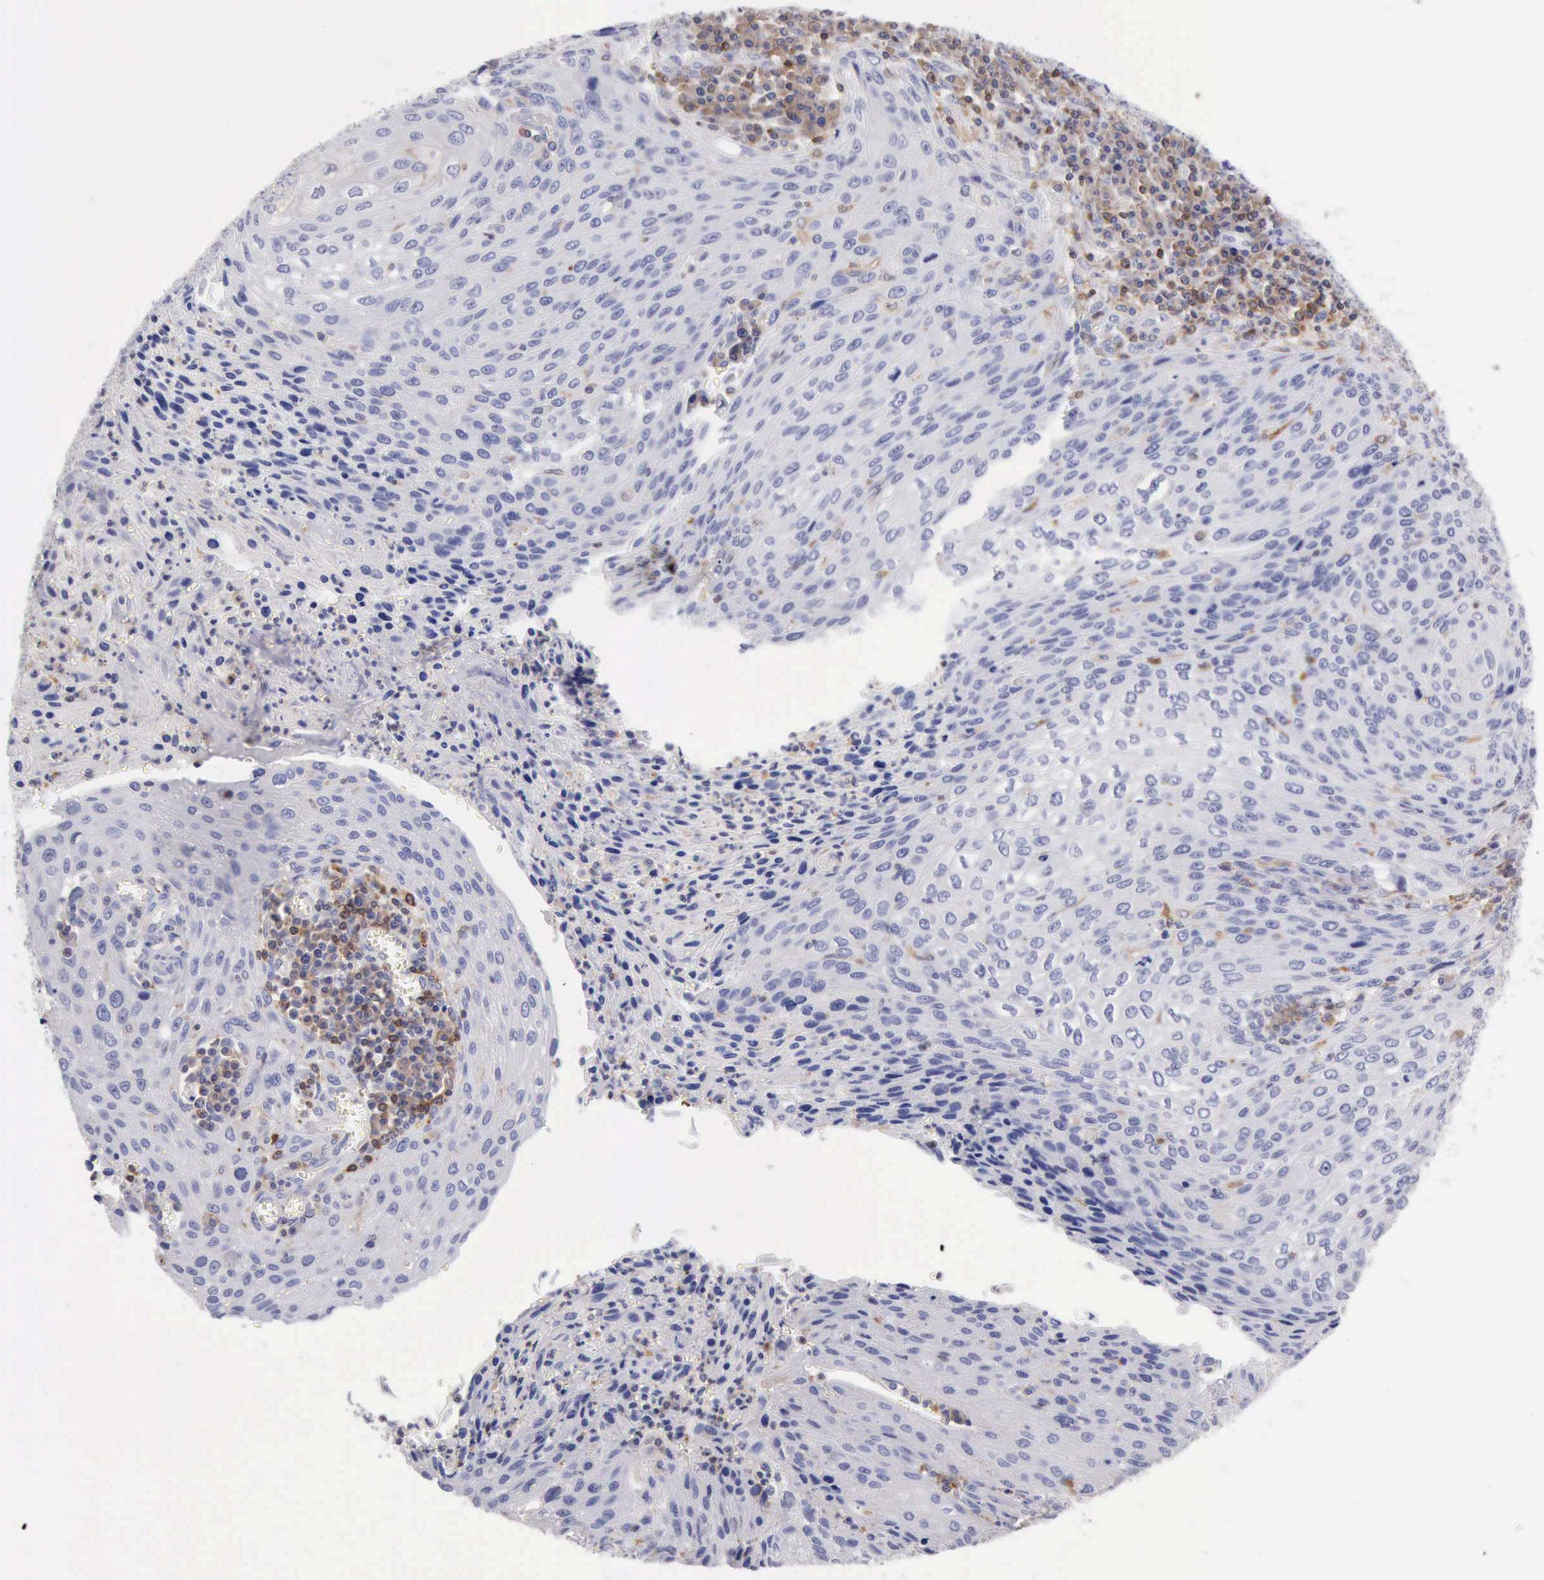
{"staining": {"intensity": "negative", "quantity": "none", "location": "none"}, "tissue": "cervical cancer", "cell_type": "Tumor cells", "image_type": "cancer", "snomed": [{"axis": "morphology", "description": "Squamous cell carcinoma, NOS"}, {"axis": "topography", "description": "Cervix"}], "caption": "Cervical cancer (squamous cell carcinoma) was stained to show a protein in brown. There is no significant expression in tumor cells.", "gene": "SASH3", "patient": {"sex": "female", "age": 32}}